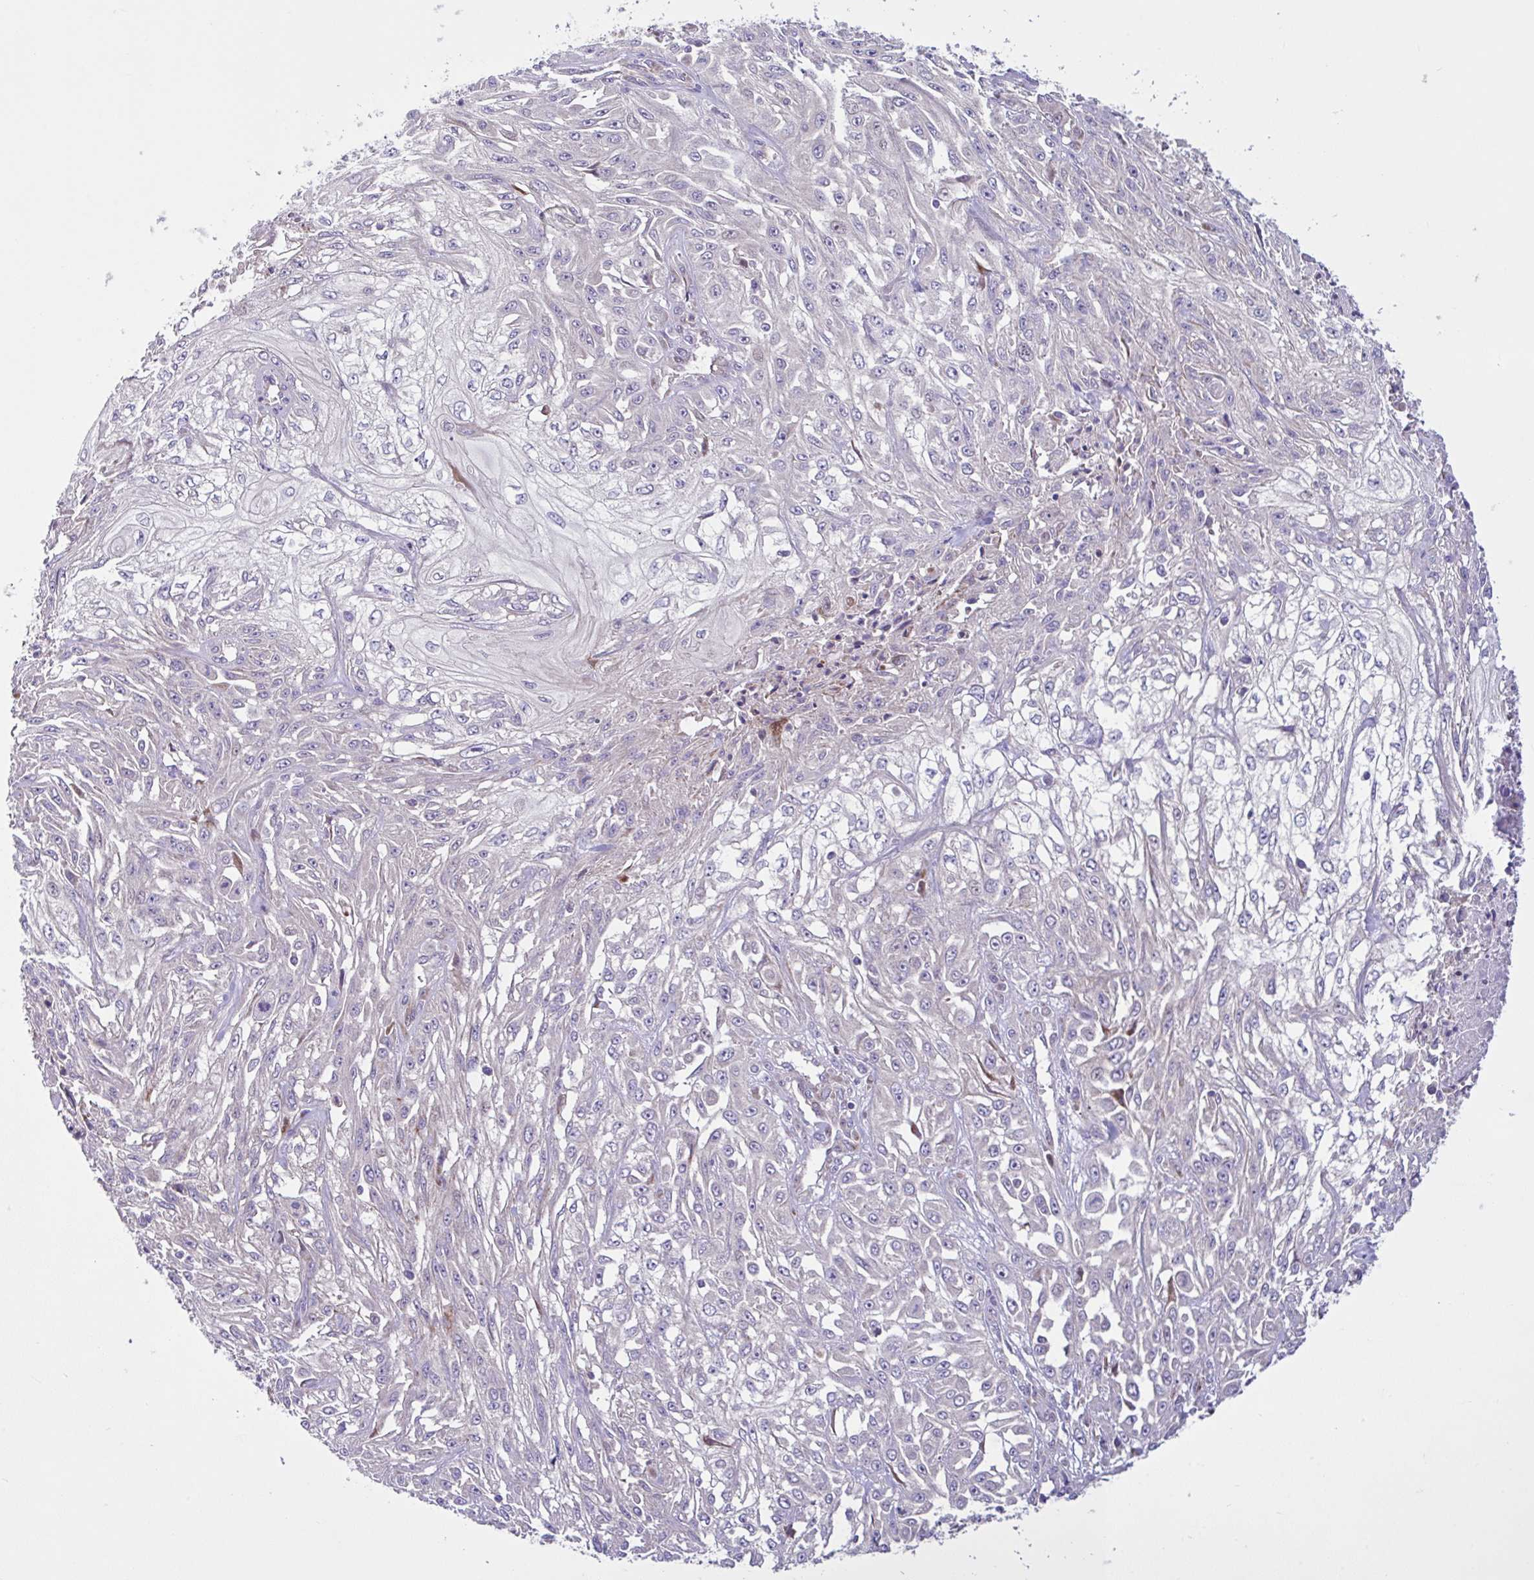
{"staining": {"intensity": "negative", "quantity": "none", "location": "none"}, "tissue": "skin cancer", "cell_type": "Tumor cells", "image_type": "cancer", "snomed": [{"axis": "morphology", "description": "Squamous cell carcinoma, NOS"}, {"axis": "morphology", "description": "Squamous cell carcinoma, metastatic, NOS"}, {"axis": "topography", "description": "Skin"}, {"axis": "topography", "description": "Lymph node"}], "caption": "Tumor cells show no significant protein positivity in skin cancer.", "gene": "NTPCR", "patient": {"sex": "male", "age": 75}}